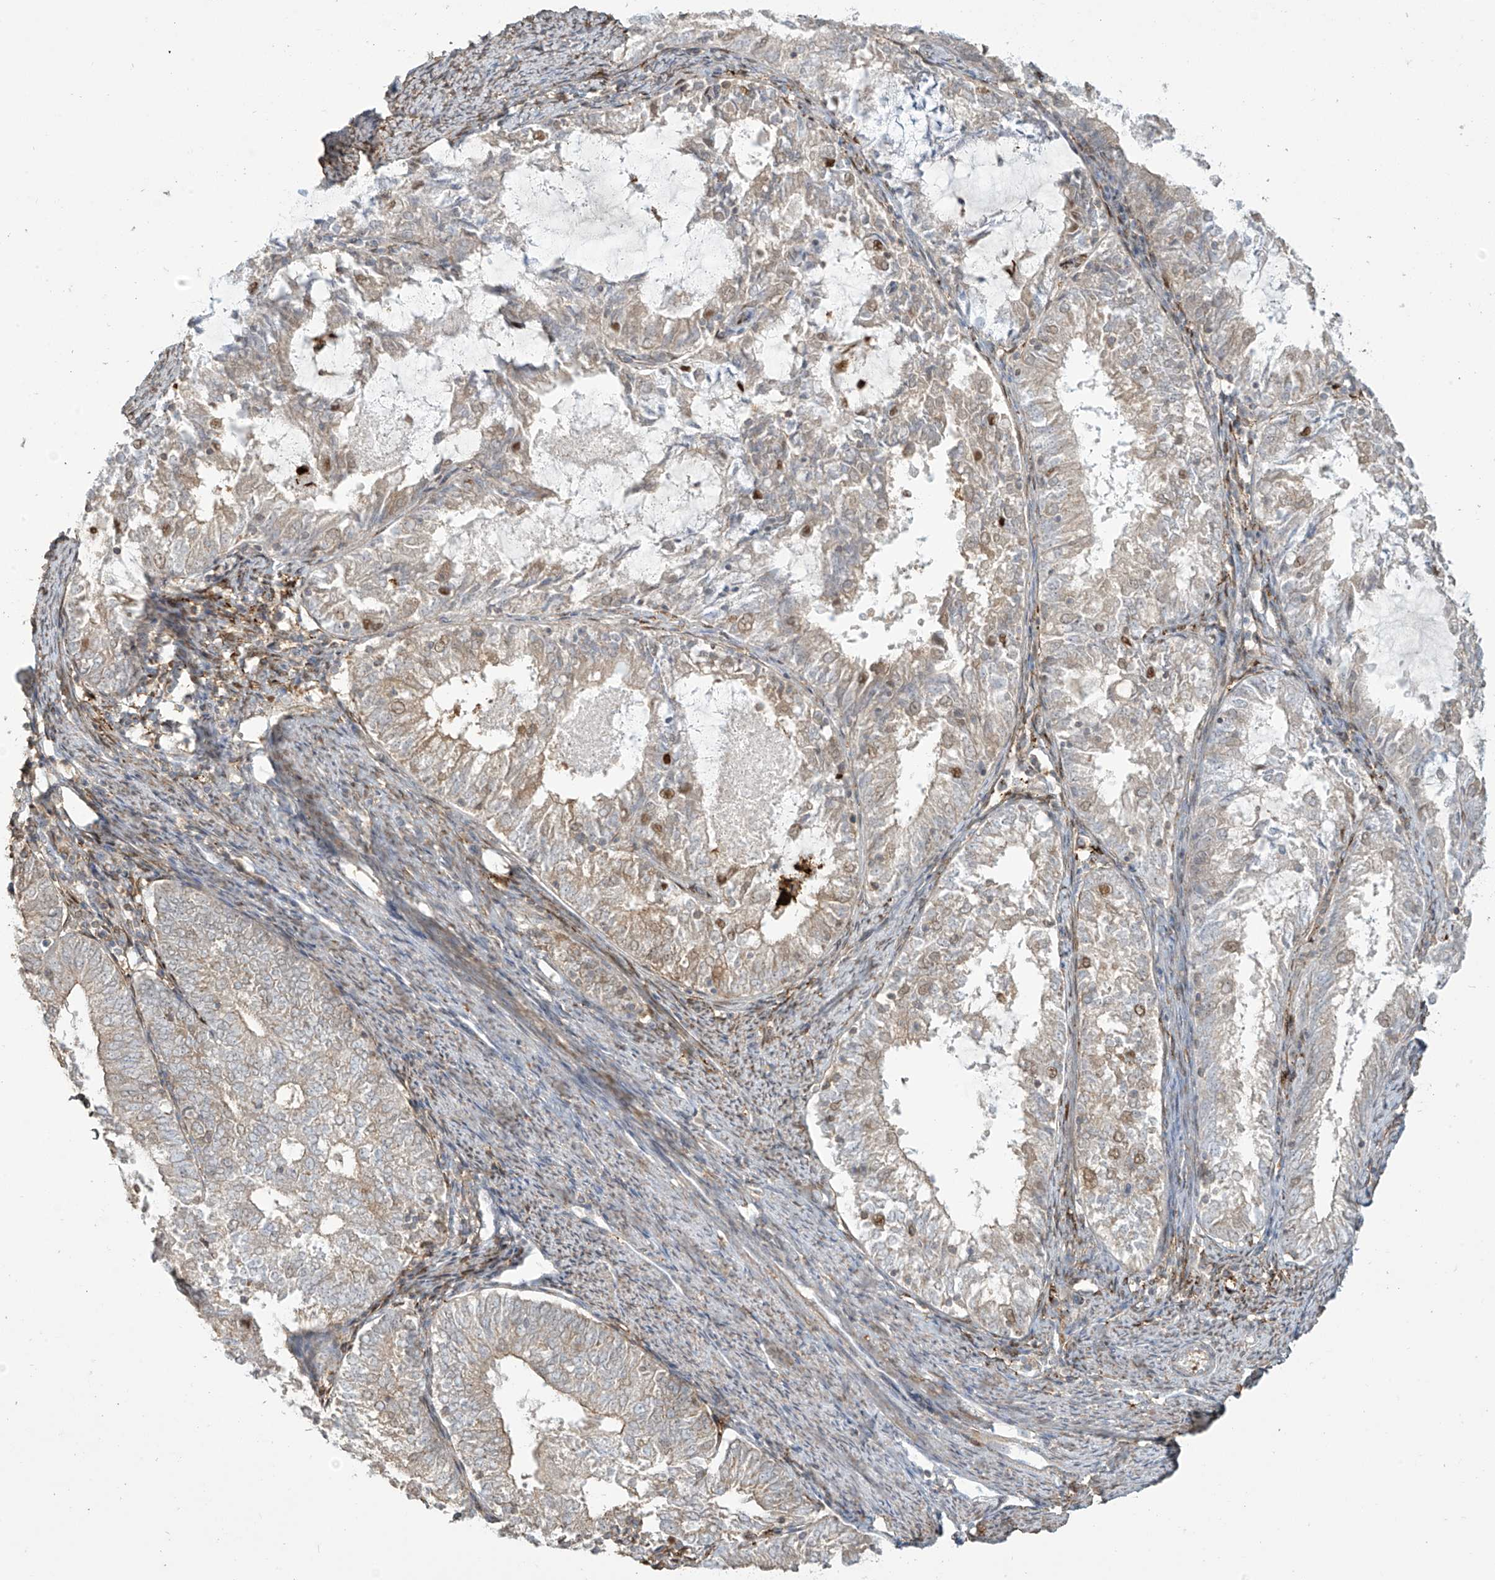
{"staining": {"intensity": "moderate", "quantity": "<25%", "location": "nuclear"}, "tissue": "endometrial cancer", "cell_type": "Tumor cells", "image_type": "cancer", "snomed": [{"axis": "morphology", "description": "Adenocarcinoma, NOS"}, {"axis": "topography", "description": "Endometrium"}], "caption": "The photomicrograph exhibits staining of adenocarcinoma (endometrial), revealing moderate nuclear protein expression (brown color) within tumor cells.", "gene": "TAGAP", "patient": {"sex": "female", "age": 57}}